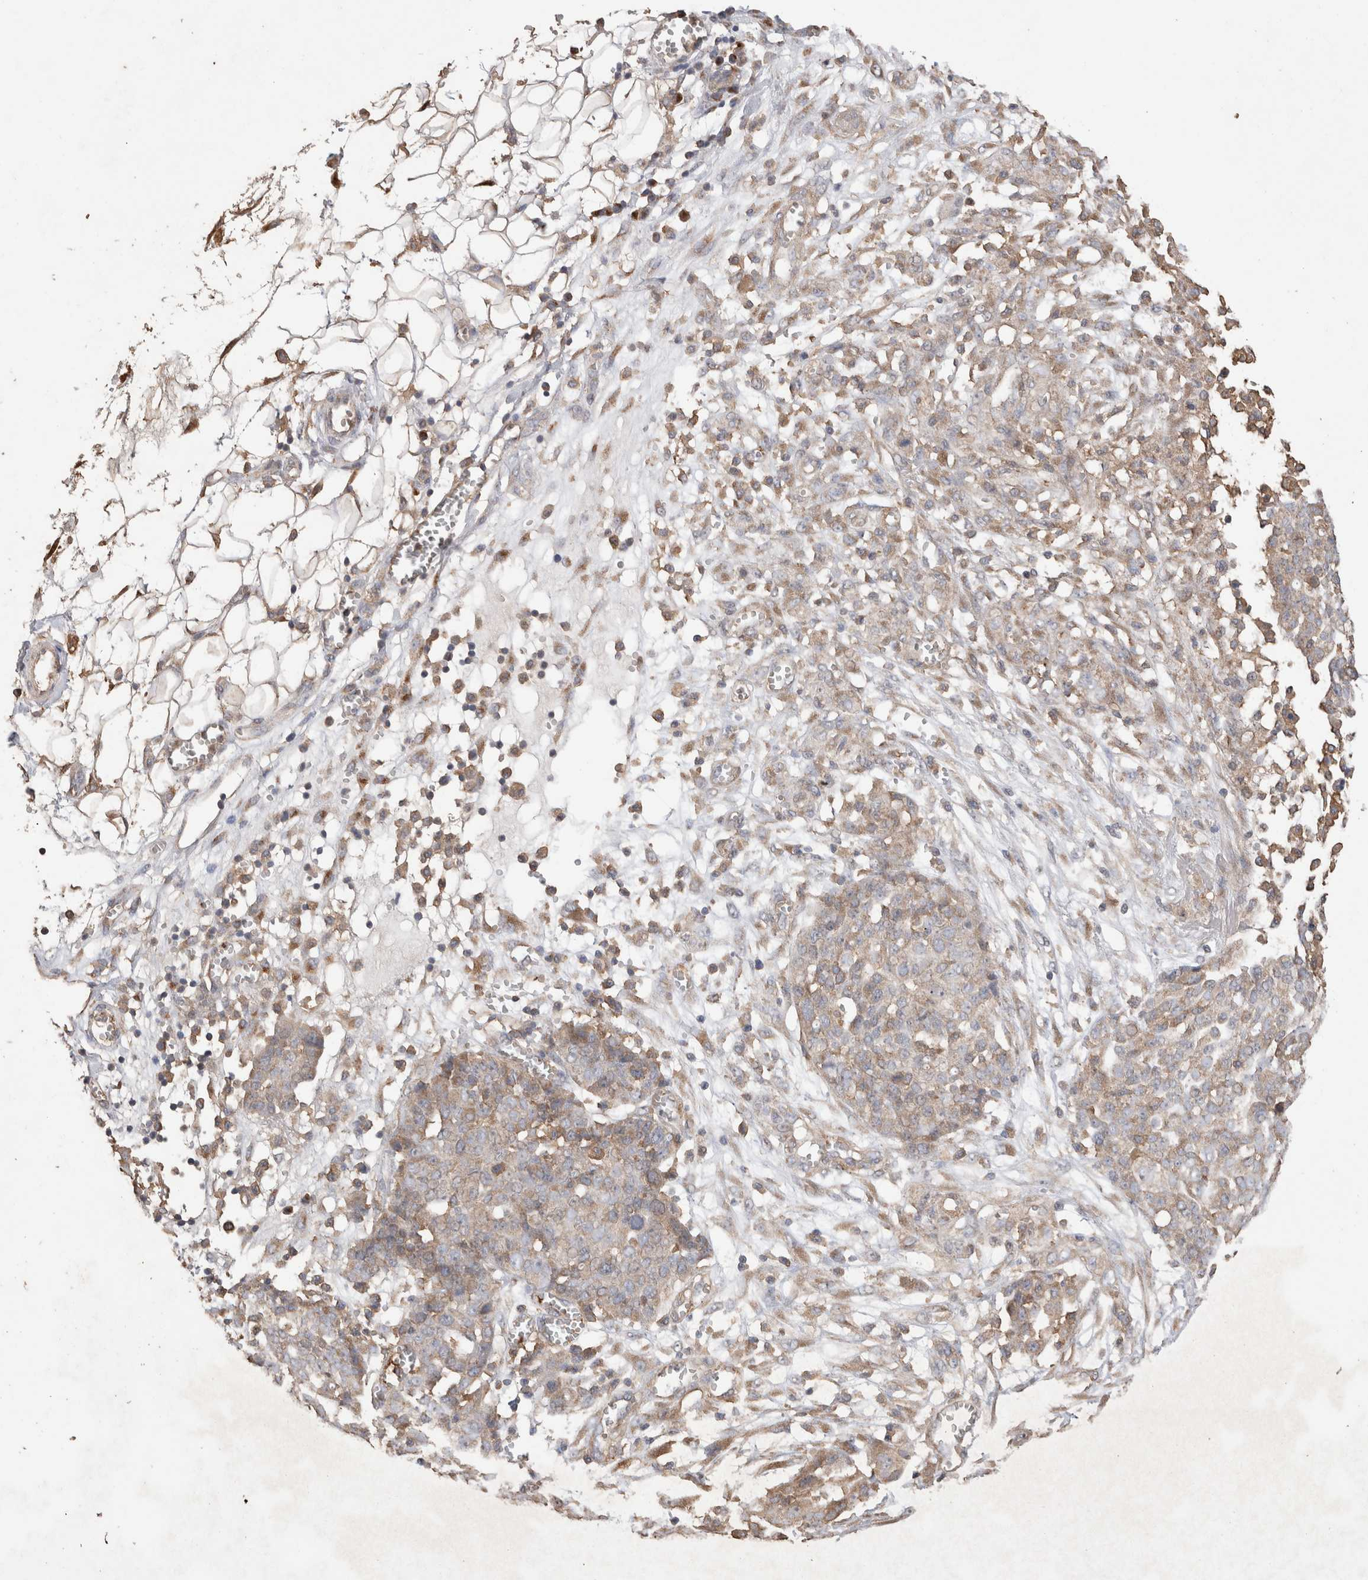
{"staining": {"intensity": "weak", "quantity": ">75%", "location": "cytoplasmic/membranous"}, "tissue": "ovarian cancer", "cell_type": "Tumor cells", "image_type": "cancer", "snomed": [{"axis": "morphology", "description": "Cystadenocarcinoma, serous, NOS"}, {"axis": "topography", "description": "Soft tissue"}, {"axis": "topography", "description": "Ovary"}], "caption": "The histopathology image demonstrates staining of ovarian serous cystadenocarcinoma, revealing weak cytoplasmic/membranous protein expression (brown color) within tumor cells. Using DAB (brown) and hematoxylin (blue) stains, captured at high magnification using brightfield microscopy.", "gene": "SNX31", "patient": {"sex": "female", "age": 57}}